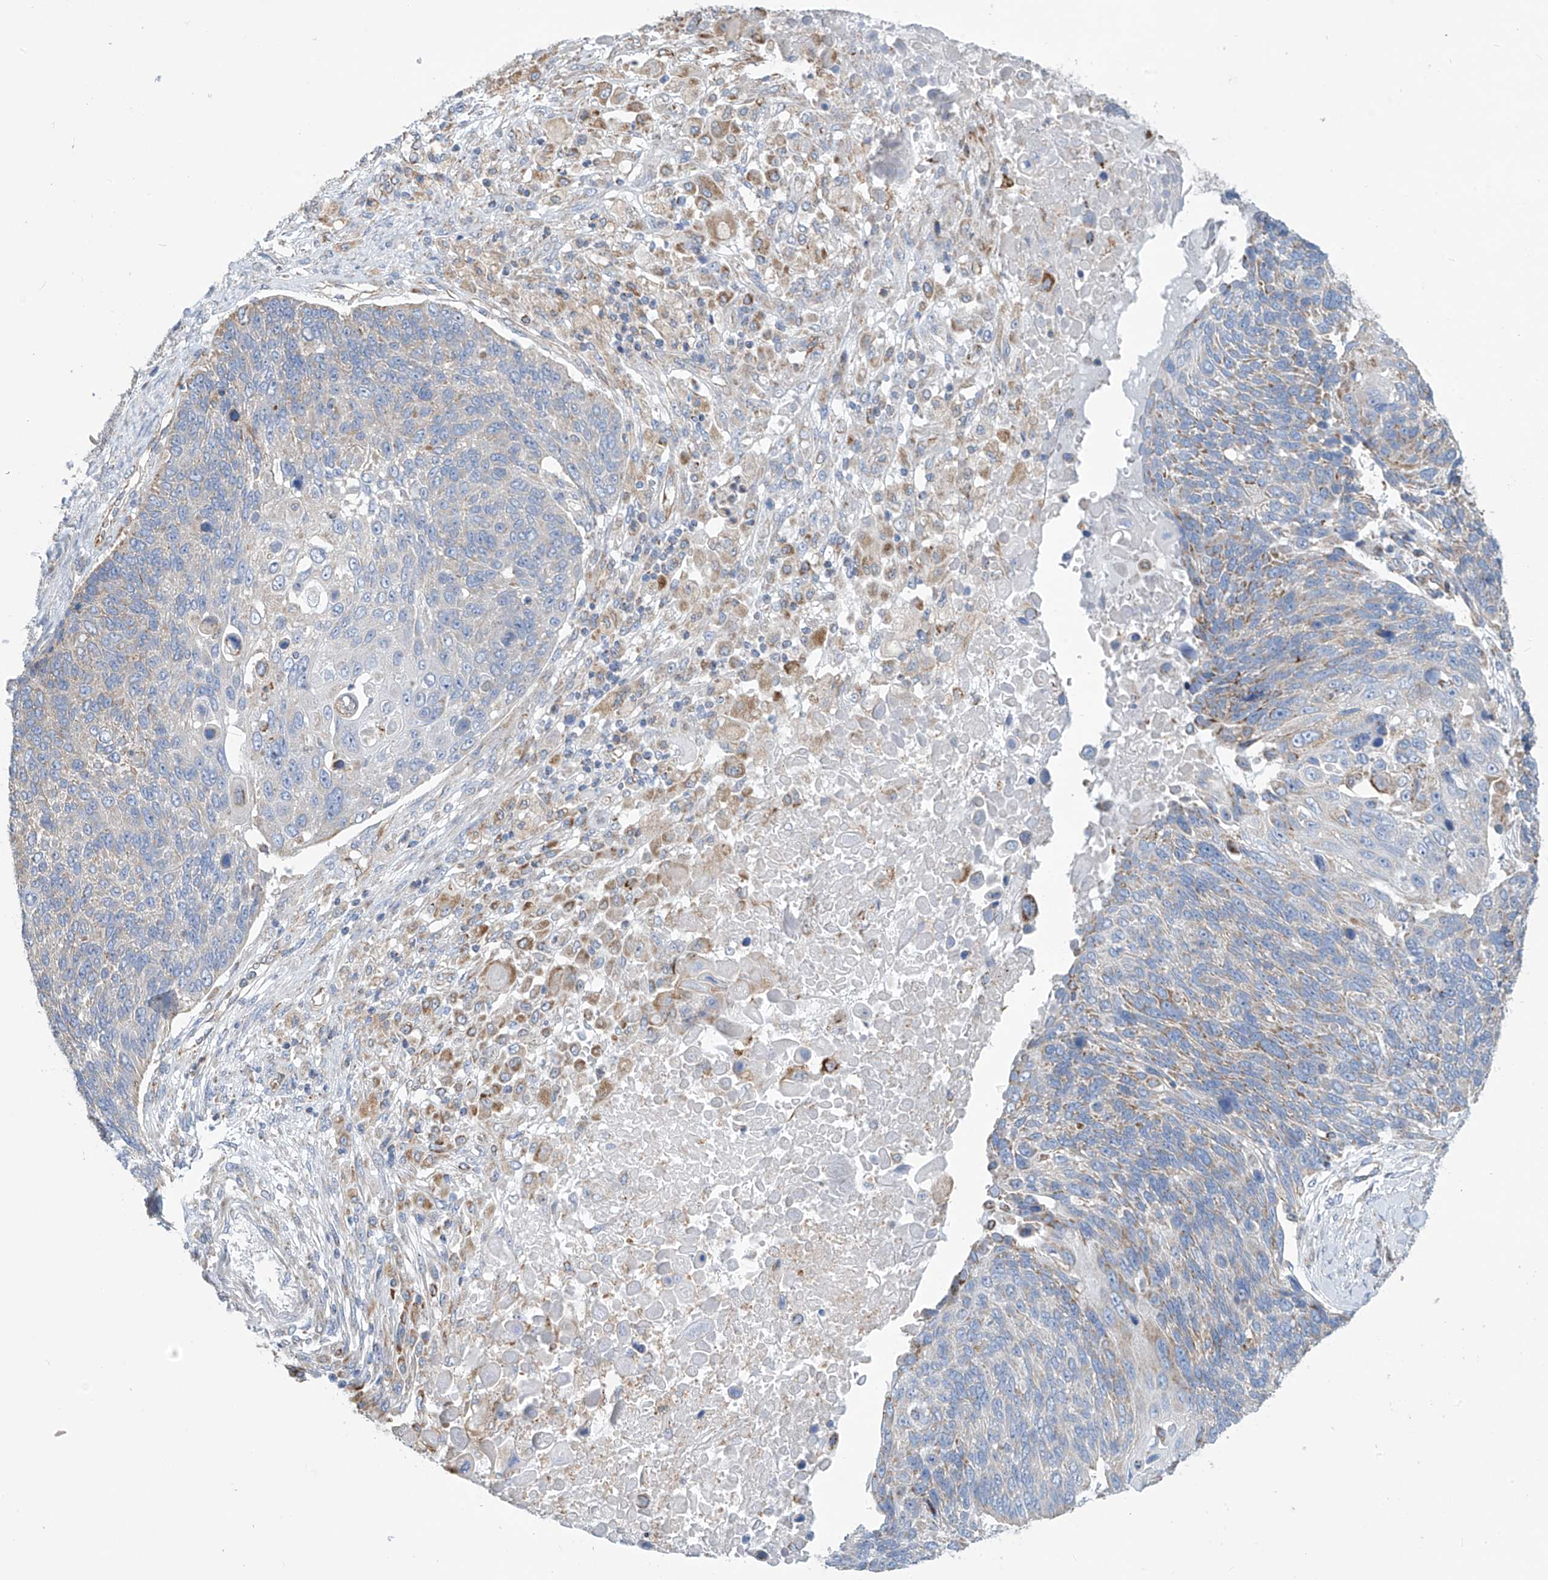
{"staining": {"intensity": "weak", "quantity": "<25%", "location": "cytoplasmic/membranous"}, "tissue": "lung cancer", "cell_type": "Tumor cells", "image_type": "cancer", "snomed": [{"axis": "morphology", "description": "Squamous cell carcinoma, NOS"}, {"axis": "topography", "description": "Lung"}], "caption": "This is an IHC micrograph of lung squamous cell carcinoma. There is no positivity in tumor cells.", "gene": "EIF5B", "patient": {"sex": "male", "age": 66}}